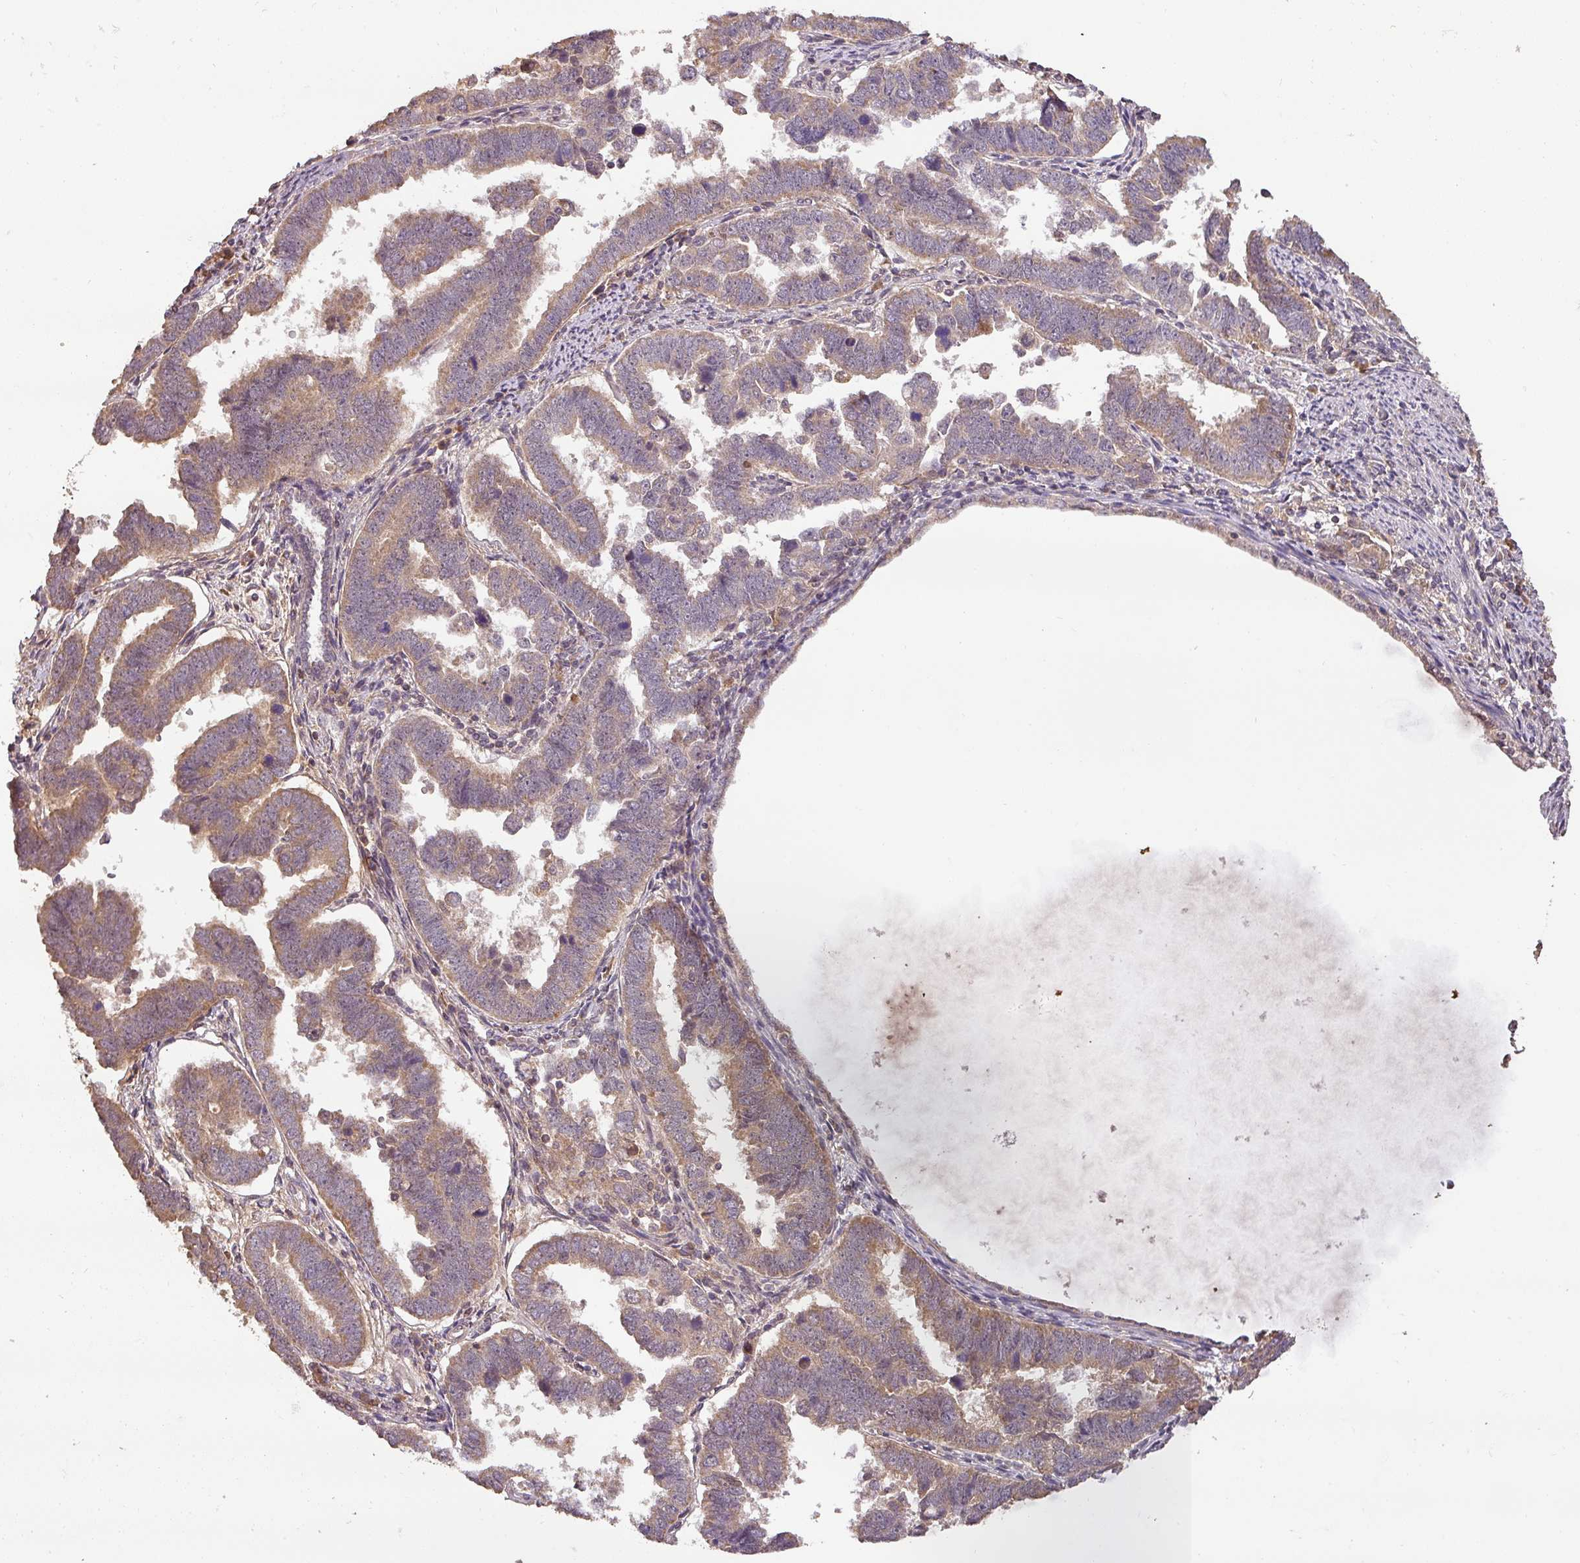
{"staining": {"intensity": "weak", "quantity": "25%-75%", "location": "cytoplasmic/membranous"}, "tissue": "endometrial cancer", "cell_type": "Tumor cells", "image_type": "cancer", "snomed": [{"axis": "morphology", "description": "Adenocarcinoma, NOS"}, {"axis": "topography", "description": "Endometrium"}], "caption": "Approximately 25%-75% of tumor cells in endometrial cancer (adenocarcinoma) demonstrate weak cytoplasmic/membranous protein staining as visualized by brown immunohistochemical staining.", "gene": "BPIFB3", "patient": {"sex": "female", "age": 75}}